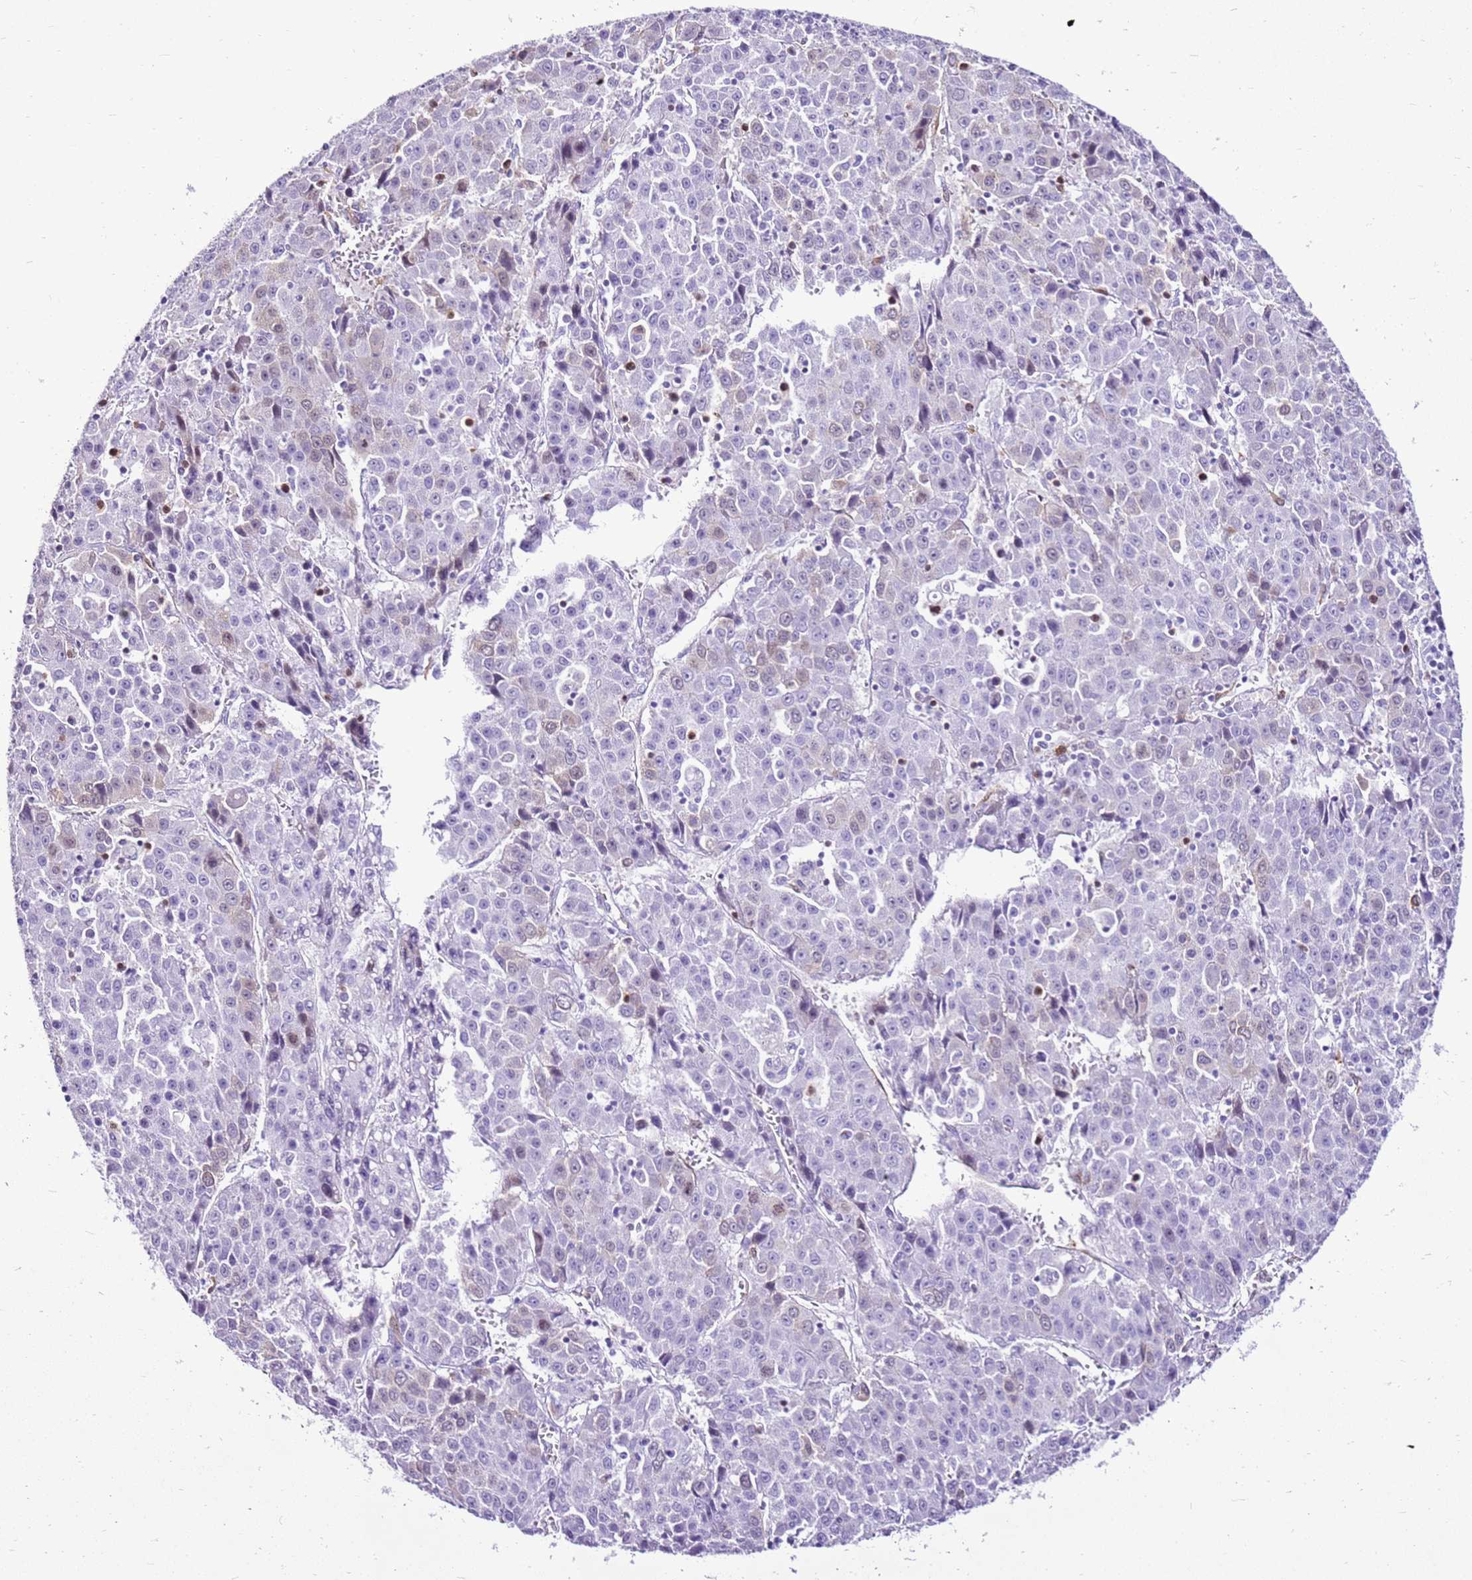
{"staining": {"intensity": "negative", "quantity": "none", "location": "none"}, "tissue": "liver cancer", "cell_type": "Tumor cells", "image_type": "cancer", "snomed": [{"axis": "morphology", "description": "Carcinoma, Hepatocellular, NOS"}, {"axis": "topography", "description": "Liver"}], "caption": "Tumor cells show no significant protein positivity in liver cancer.", "gene": "SPC25", "patient": {"sex": "female", "age": 53}}